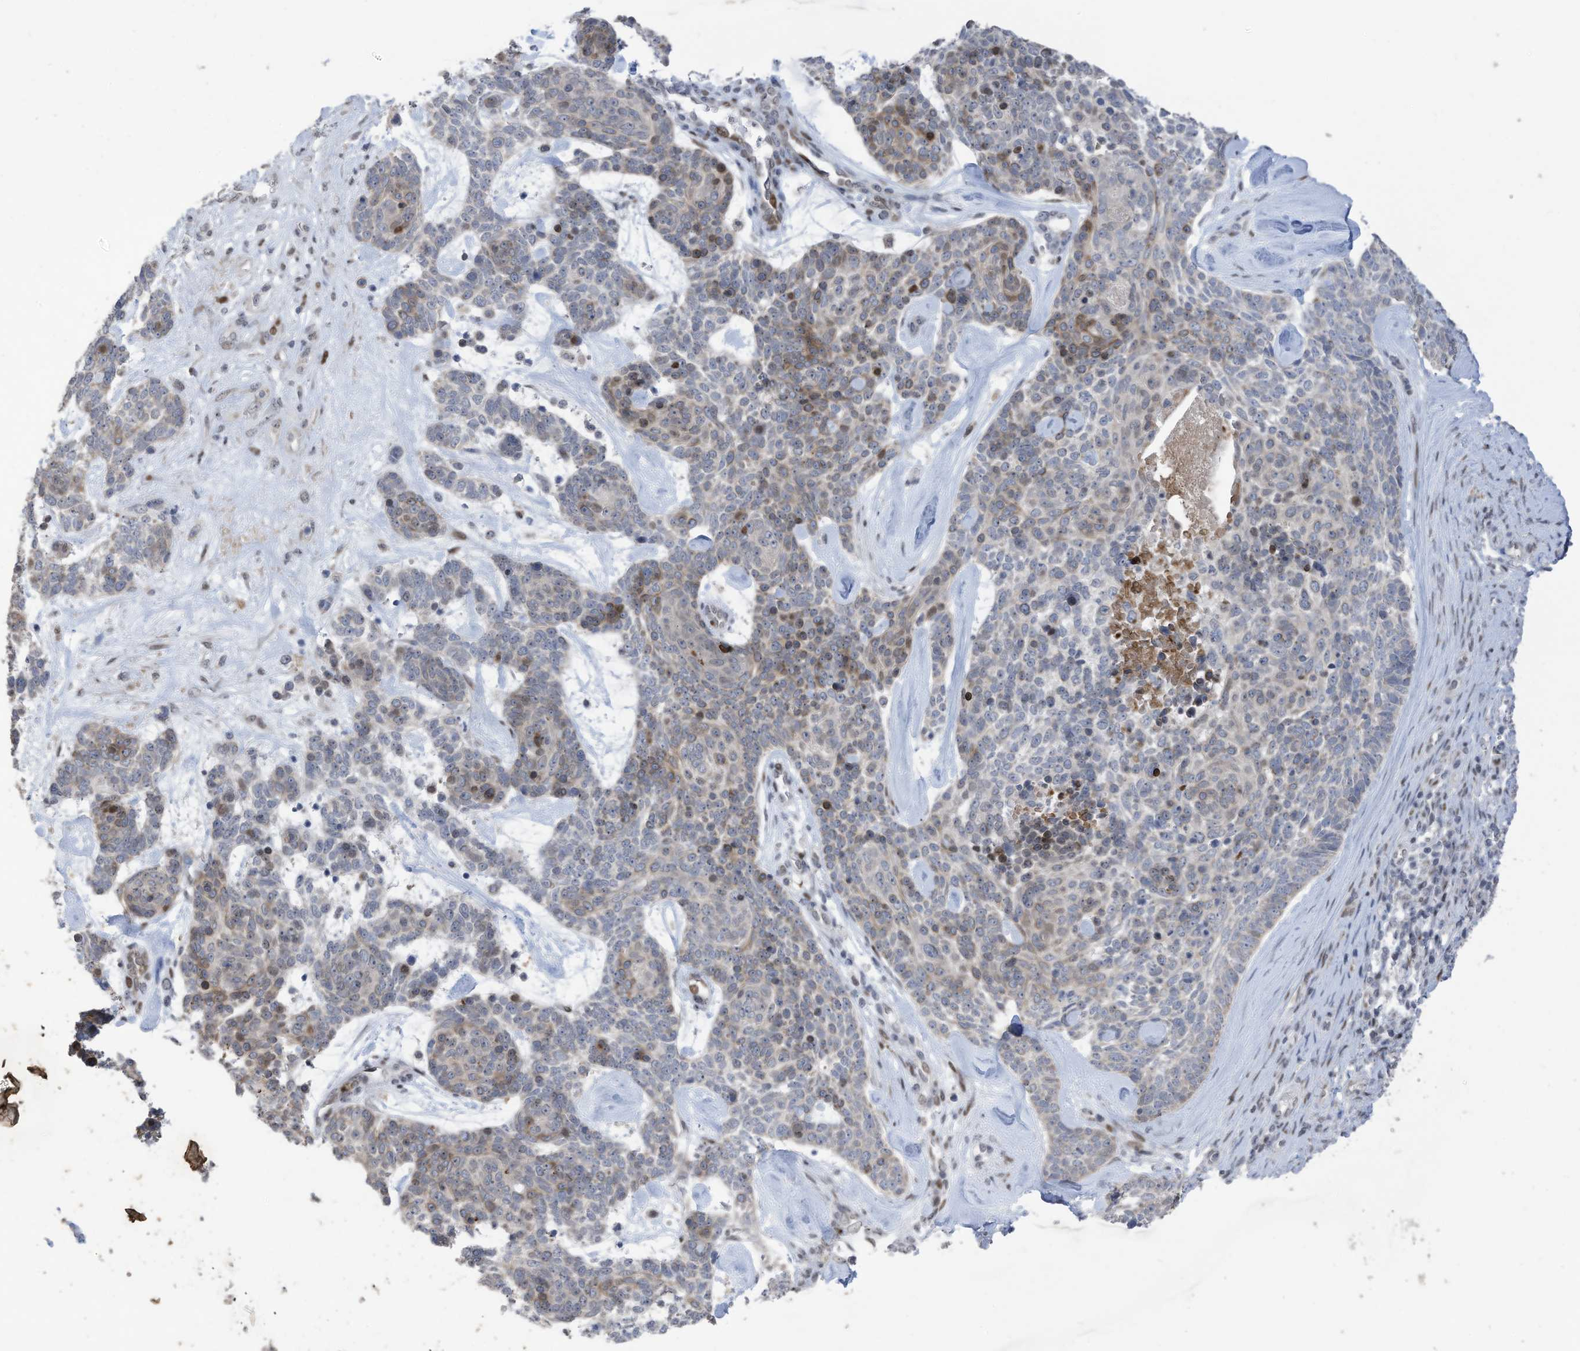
{"staining": {"intensity": "weak", "quantity": "<25%", "location": "cytoplasmic/membranous"}, "tissue": "skin cancer", "cell_type": "Tumor cells", "image_type": "cancer", "snomed": [{"axis": "morphology", "description": "Basal cell carcinoma"}, {"axis": "topography", "description": "Skin"}], "caption": "An immunohistochemistry (IHC) image of skin cancer (basal cell carcinoma) is shown. There is no staining in tumor cells of skin cancer (basal cell carcinoma). (Brightfield microscopy of DAB (3,3'-diaminobenzidine) IHC at high magnification).", "gene": "RABL3", "patient": {"sex": "female", "age": 81}}